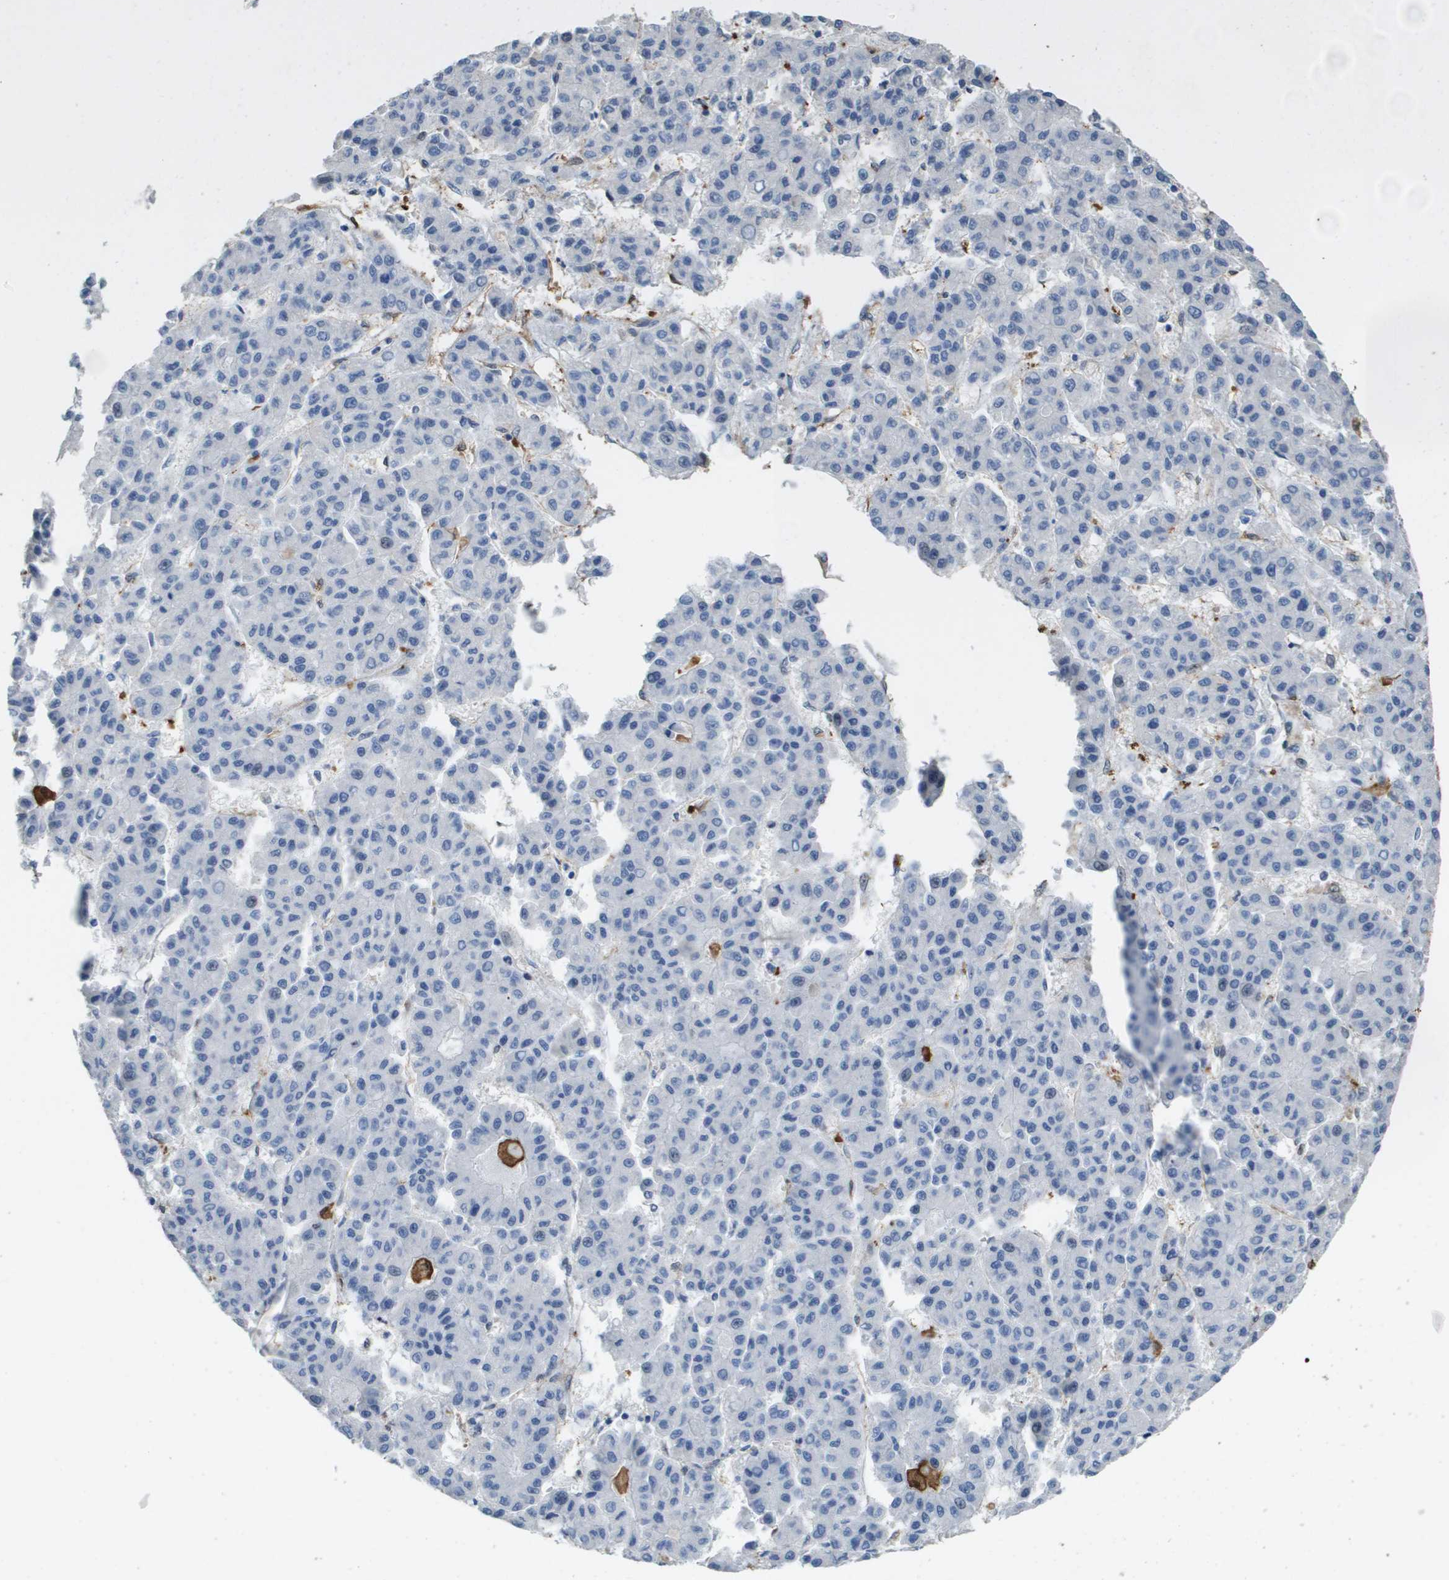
{"staining": {"intensity": "negative", "quantity": "none", "location": "none"}, "tissue": "liver cancer", "cell_type": "Tumor cells", "image_type": "cancer", "snomed": [{"axis": "morphology", "description": "Carcinoma, Hepatocellular, NOS"}, {"axis": "topography", "description": "Liver"}], "caption": "Histopathology image shows no significant protein expression in tumor cells of hepatocellular carcinoma (liver).", "gene": "FABP5", "patient": {"sex": "male", "age": 70}}